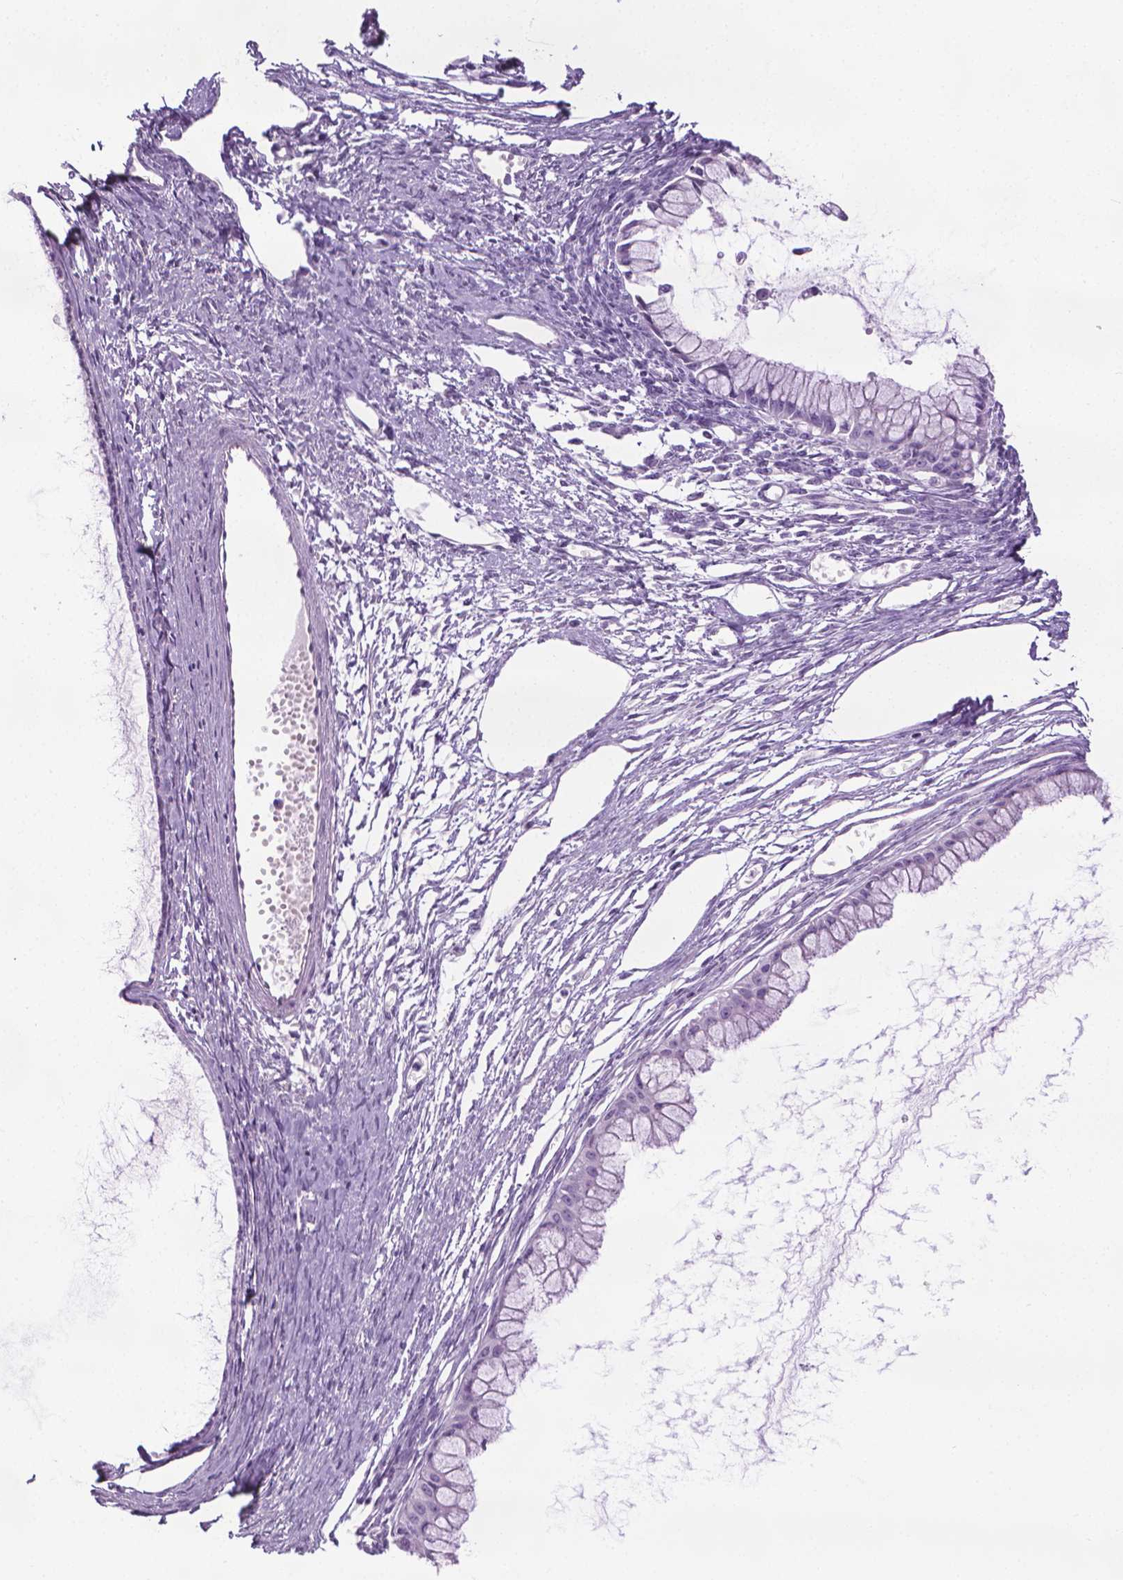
{"staining": {"intensity": "negative", "quantity": "none", "location": "none"}, "tissue": "ovarian cancer", "cell_type": "Tumor cells", "image_type": "cancer", "snomed": [{"axis": "morphology", "description": "Cystadenocarcinoma, mucinous, NOS"}, {"axis": "topography", "description": "Ovary"}], "caption": "The image exhibits no significant staining in tumor cells of mucinous cystadenocarcinoma (ovarian). The staining was performed using DAB to visualize the protein expression in brown, while the nuclei were stained in blue with hematoxylin (Magnification: 20x).", "gene": "DNAI7", "patient": {"sex": "female", "age": 41}}